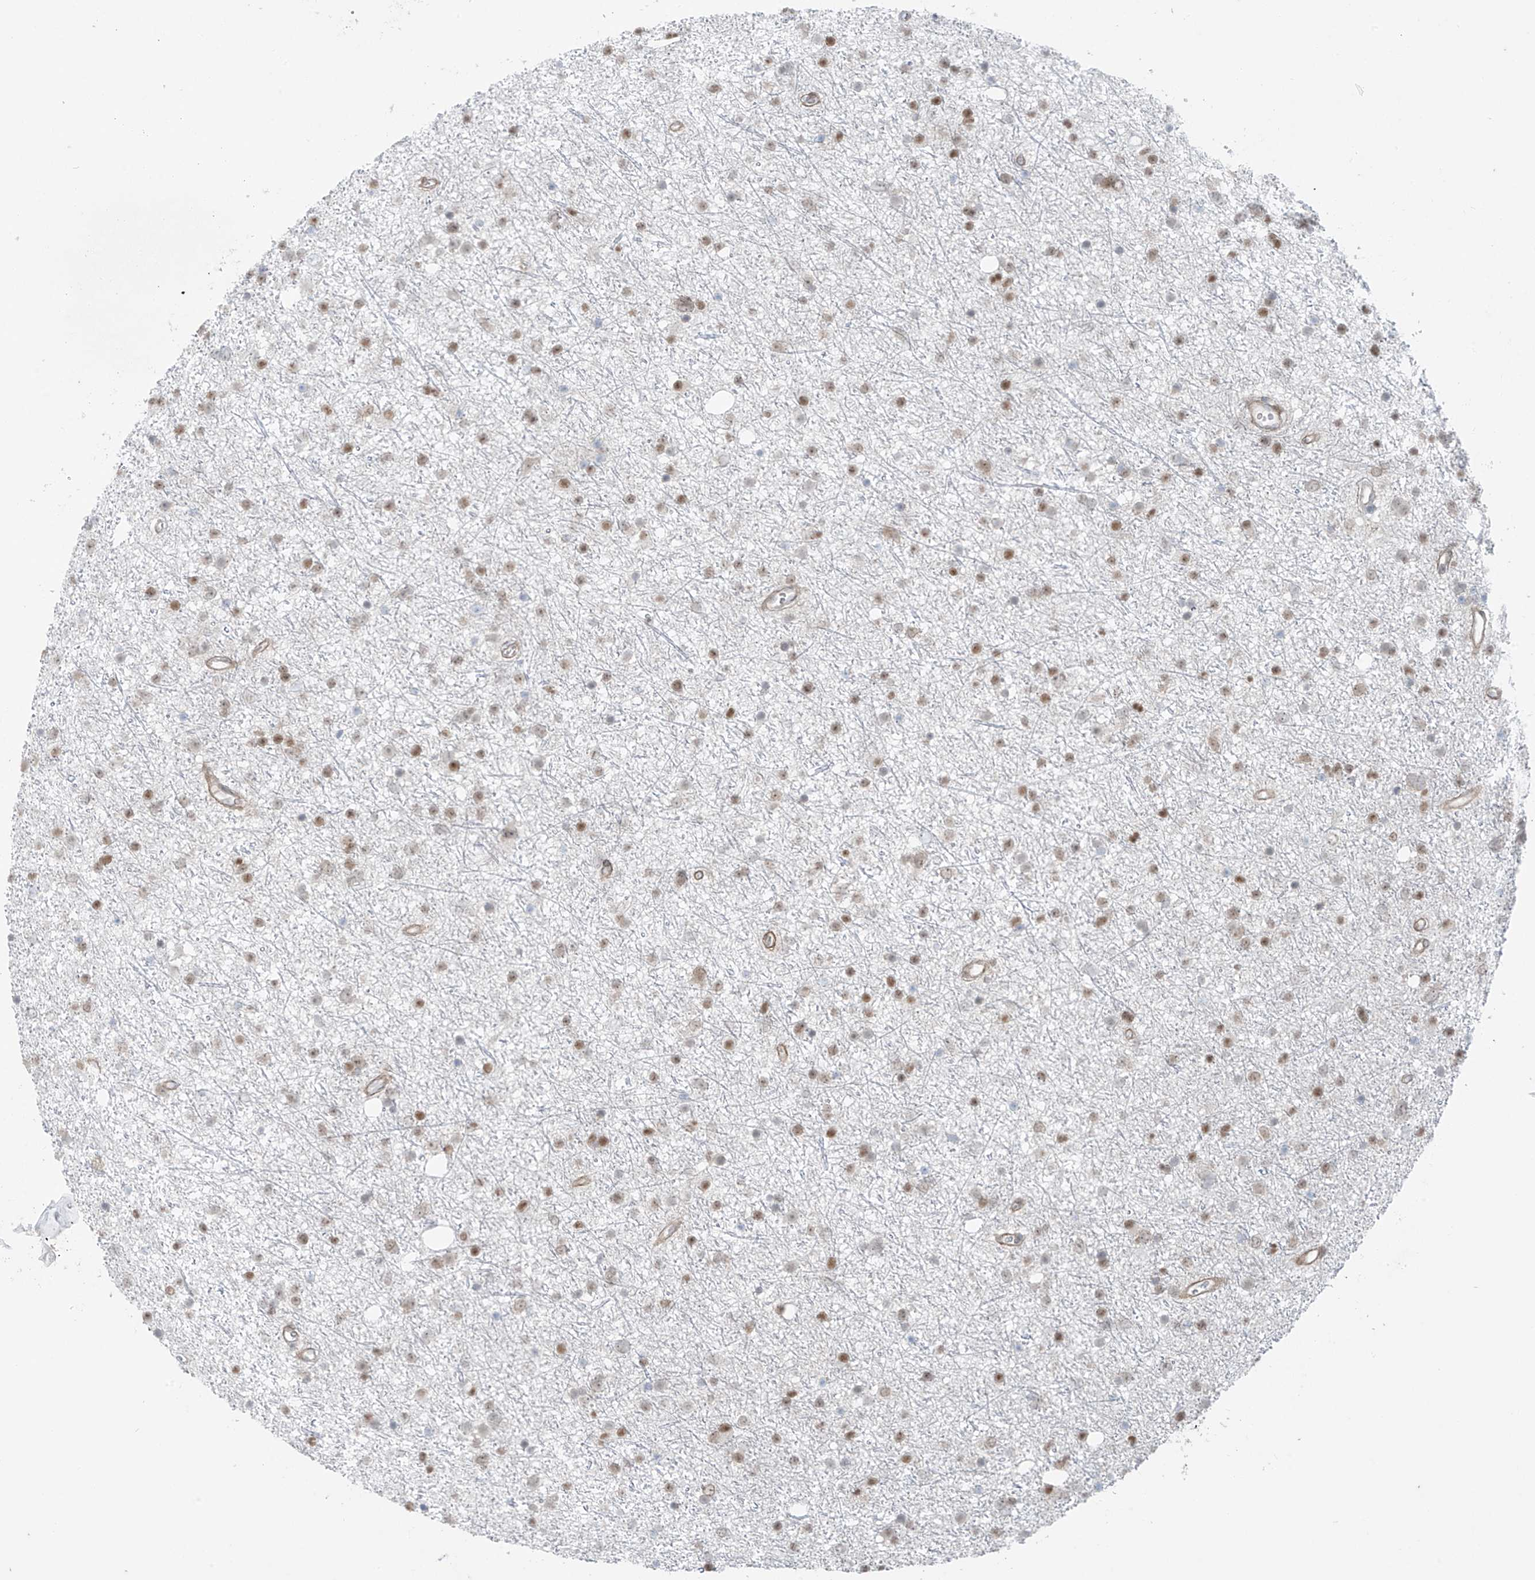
{"staining": {"intensity": "moderate", "quantity": "25%-75%", "location": "nuclear"}, "tissue": "glioma", "cell_type": "Tumor cells", "image_type": "cancer", "snomed": [{"axis": "morphology", "description": "Glioma, malignant, Low grade"}, {"axis": "topography", "description": "Cerebral cortex"}], "caption": "DAB immunohistochemical staining of human glioma demonstrates moderate nuclear protein expression in about 25%-75% of tumor cells.", "gene": "PPAT", "patient": {"sex": "female", "age": 39}}